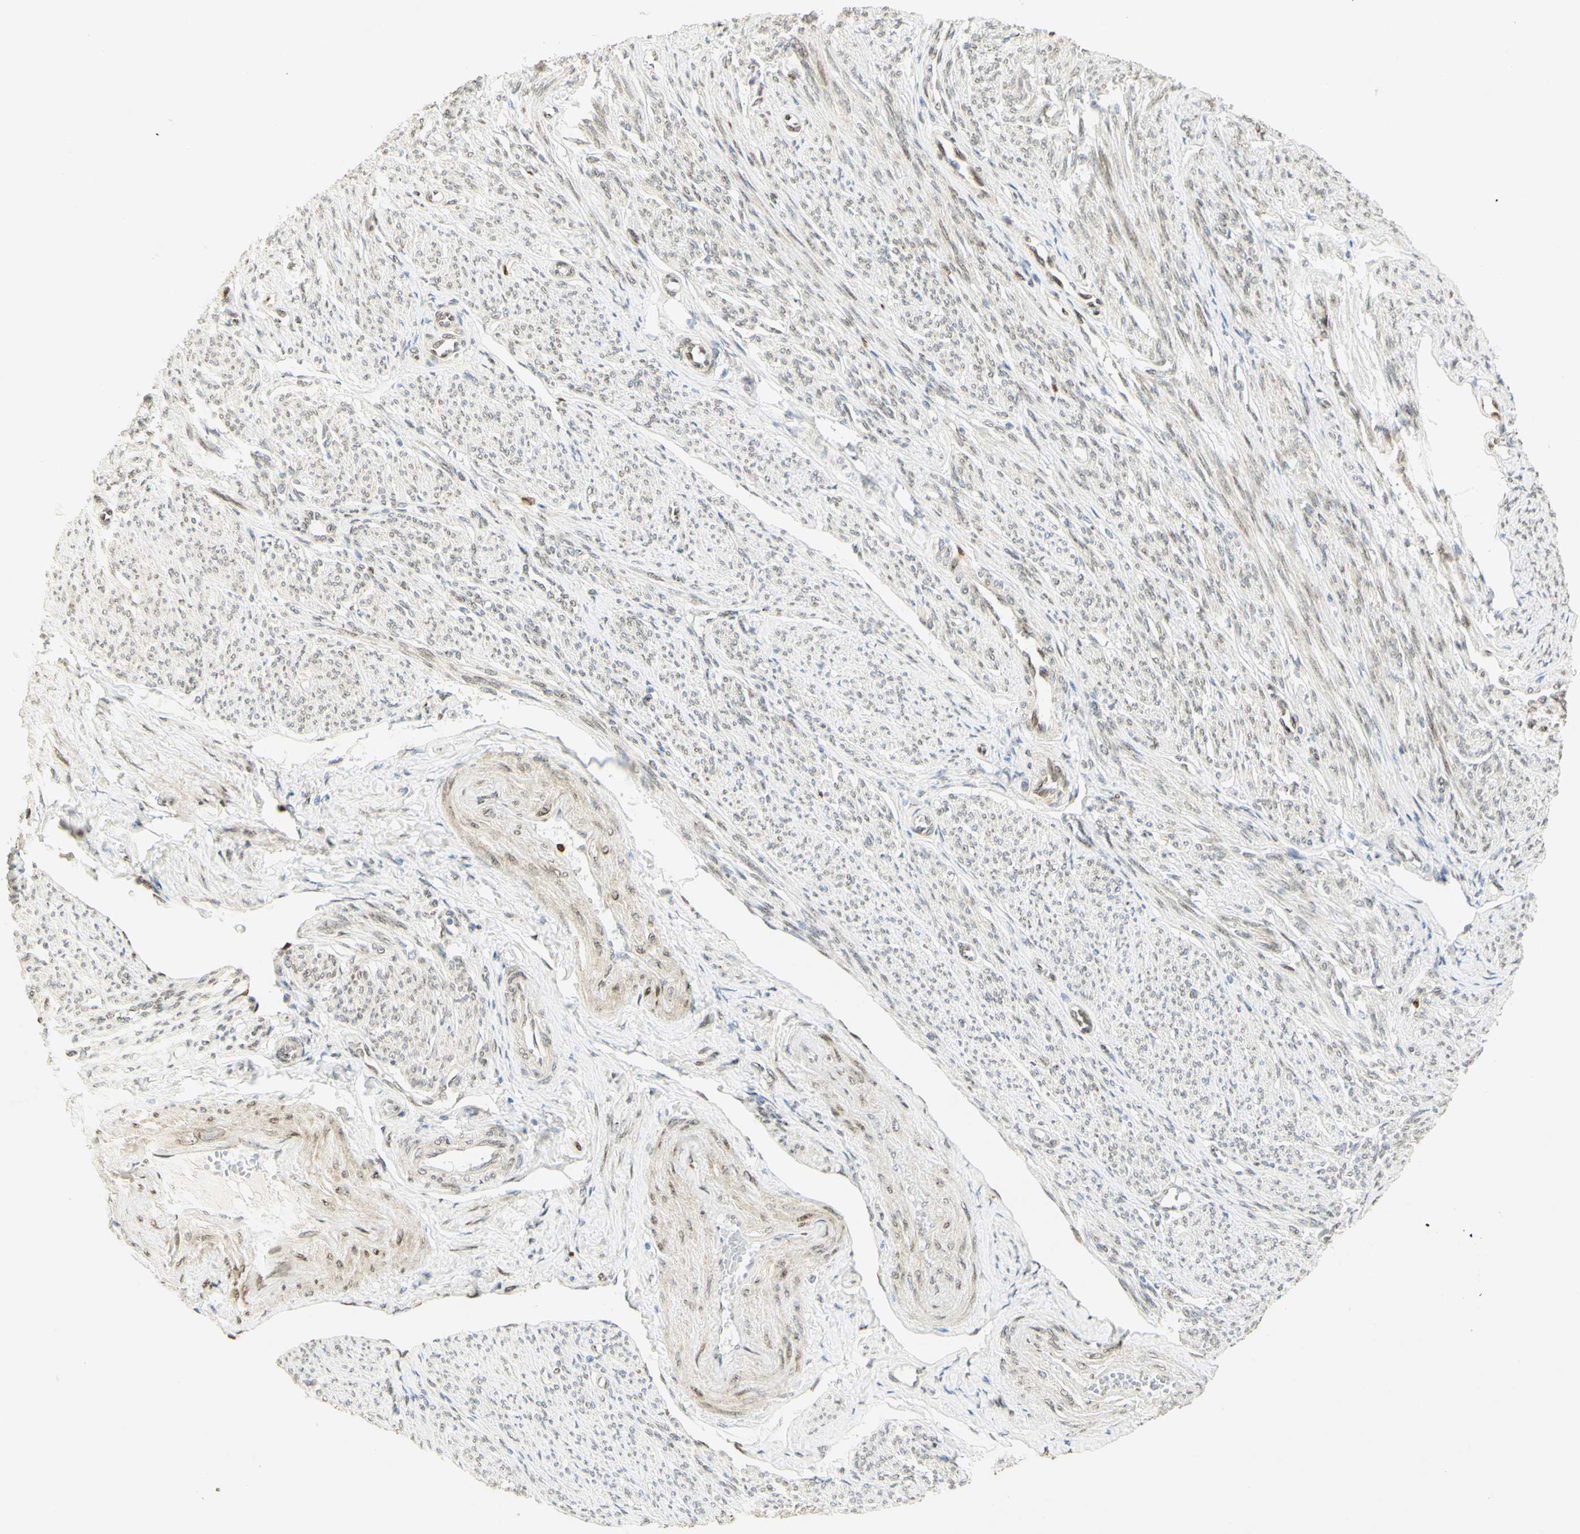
{"staining": {"intensity": "weak", "quantity": "25%-75%", "location": "cytoplasmic/membranous,nuclear"}, "tissue": "smooth muscle", "cell_type": "Smooth muscle cells", "image_type": "normal", "snomed": [{"axis": "morphology", "description": "Normal tissue, NOS"}, {"axis": "topography", "description": "Smooth muscle"}], "caption": "DAB (3,3'-diaminobenzidine) immunohistochemical staining of benign human smooth muscle displays weak cytoplasmic/membranous,nuclear protein expression in approximately 25%-75% of smooth muscle cells.", "gene": "E2F1", "patient": {"sex": "female", "age": 65}}